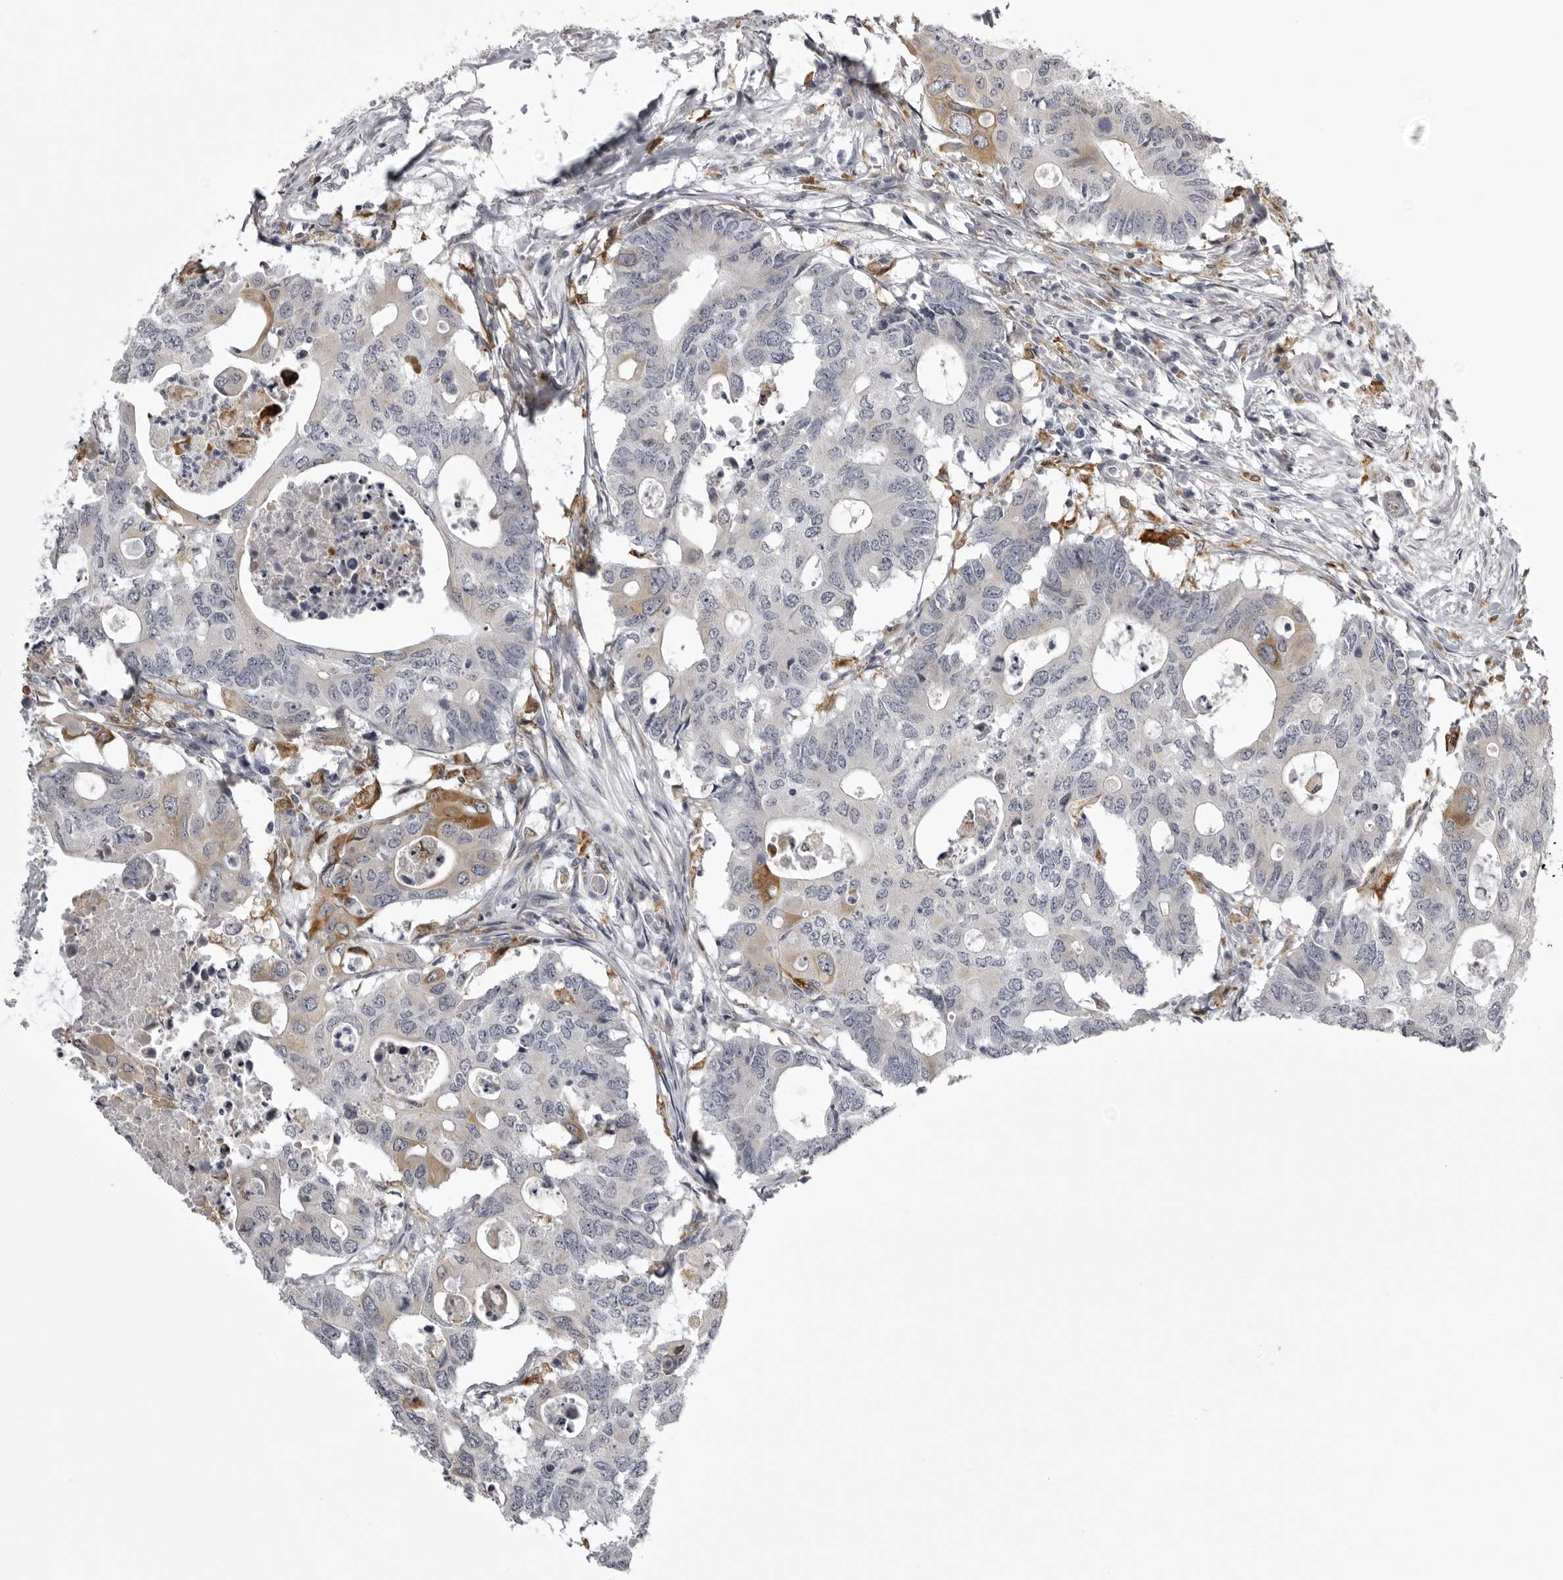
{"staining": {"intensity": "moderate", "quantity": "<25%", "location": "cytoplasmic/membranous"}, "tissue": "colorectal cancer", "cell_type": "Tumor cells", "image_type": "cancer", "snomed": [{"axis": "morphology", "description": "Adenocarcinoma, NOS"}, {"axis": "topography", "description": "Colon"}], "caption": "An immunohistochemistry image of neoplastic tissue is shown. Protein staining in brown shows moderate cytoplasmic/membranous positivity in colorectal cancer within tumor cells.", "gene": "NCEH1", "patient": {"sex": "male", "age": 71}}